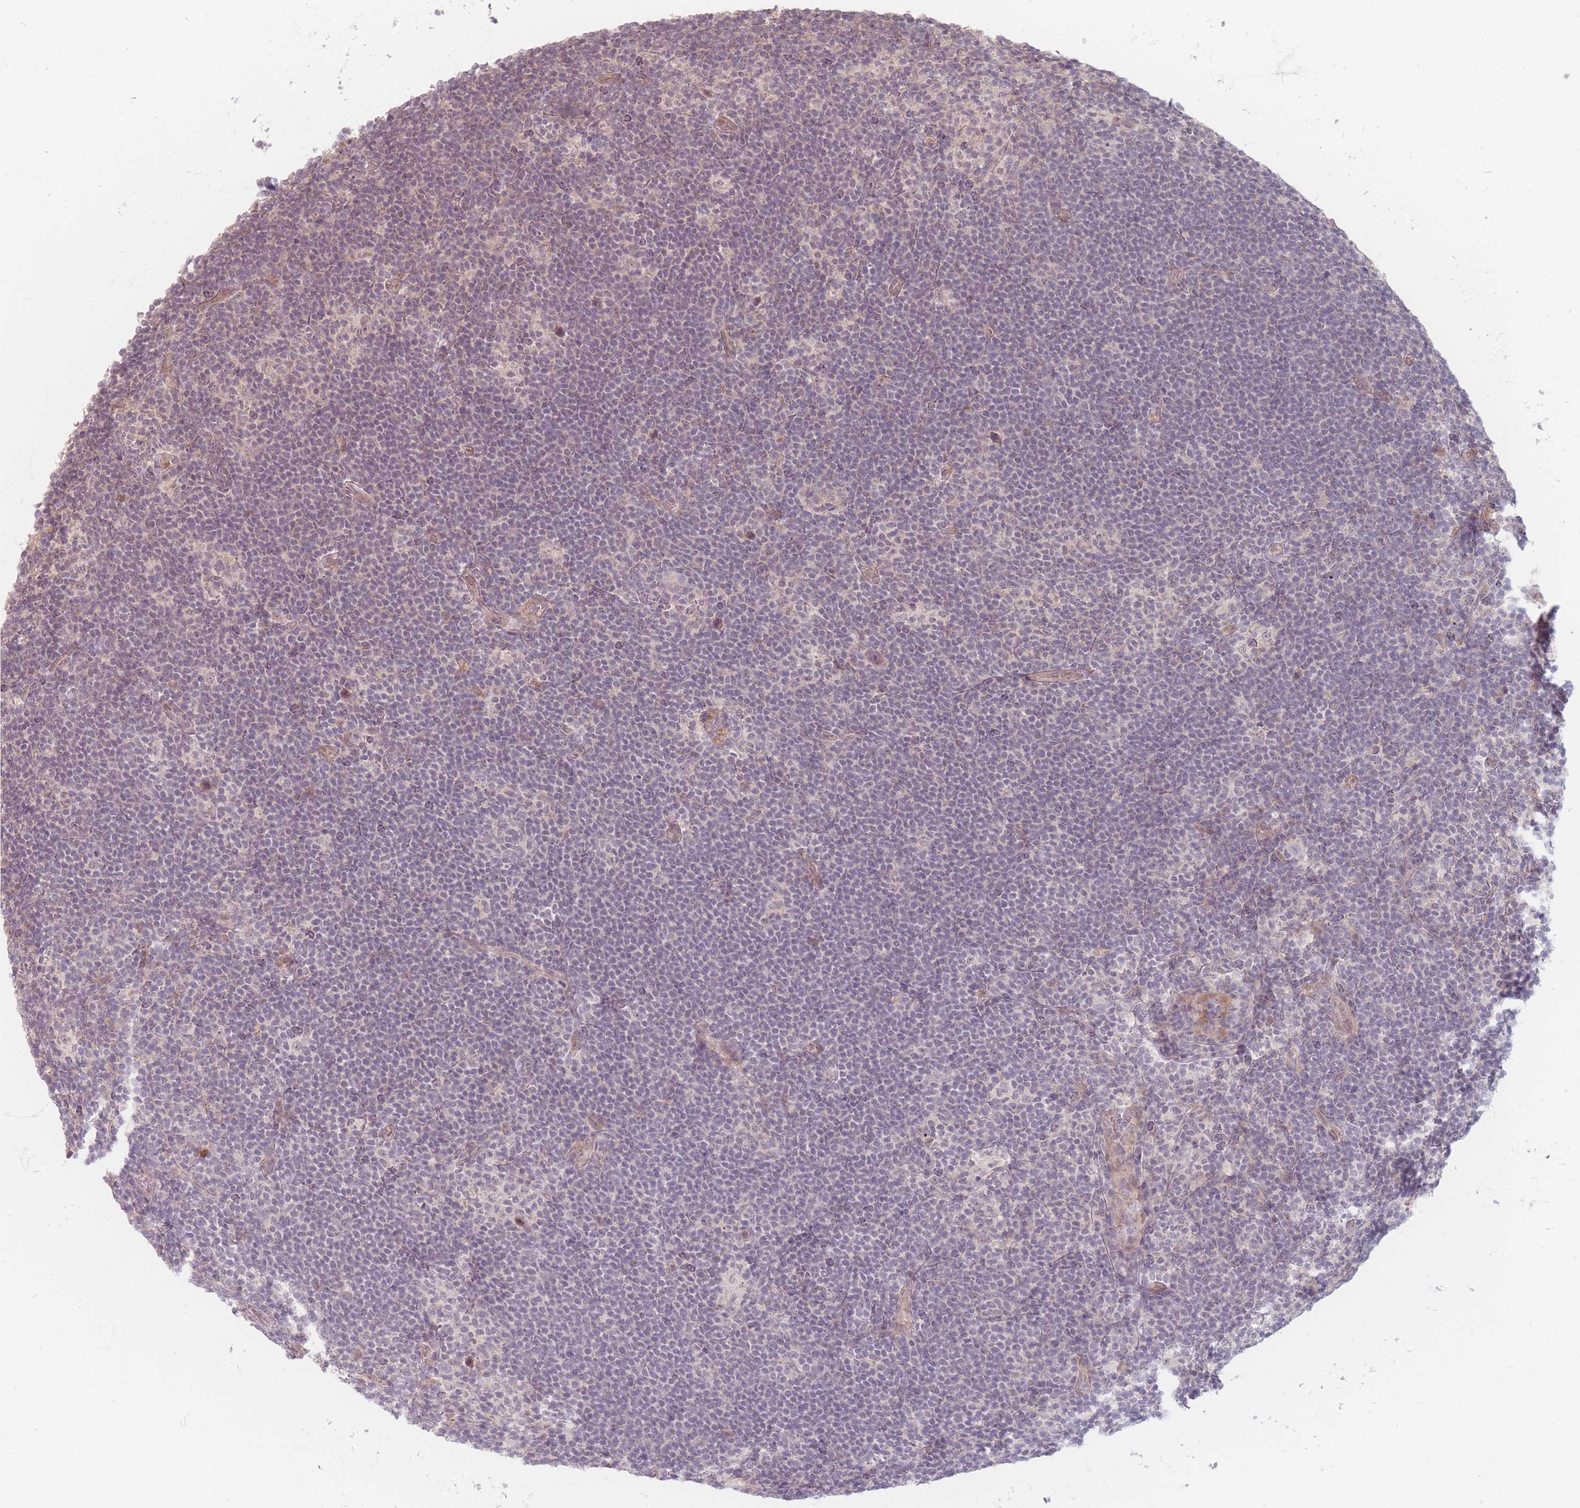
{"staining": {"intensity": "negative", "quantity": "none", "location": "none"}, "tissue": "lymphoma", "cell_type": "Tumor cells", "image_type": "cancer", "snomed": [{"axis": "morphology", "description": "Hodgkin's disease, NOS"}, {"axis": "topography", "description": "Lymph node"}], "caption": "High magnification brightfield microscopy of lymphoma stained with DAB (brown) and counterstained with hematoxylin (blue): tumor cells show no significant staining. (IHC, brightfield microscopy, high magnification).", "gene": "GABRA6", "patient": {"sex": "female", "age": 57}}